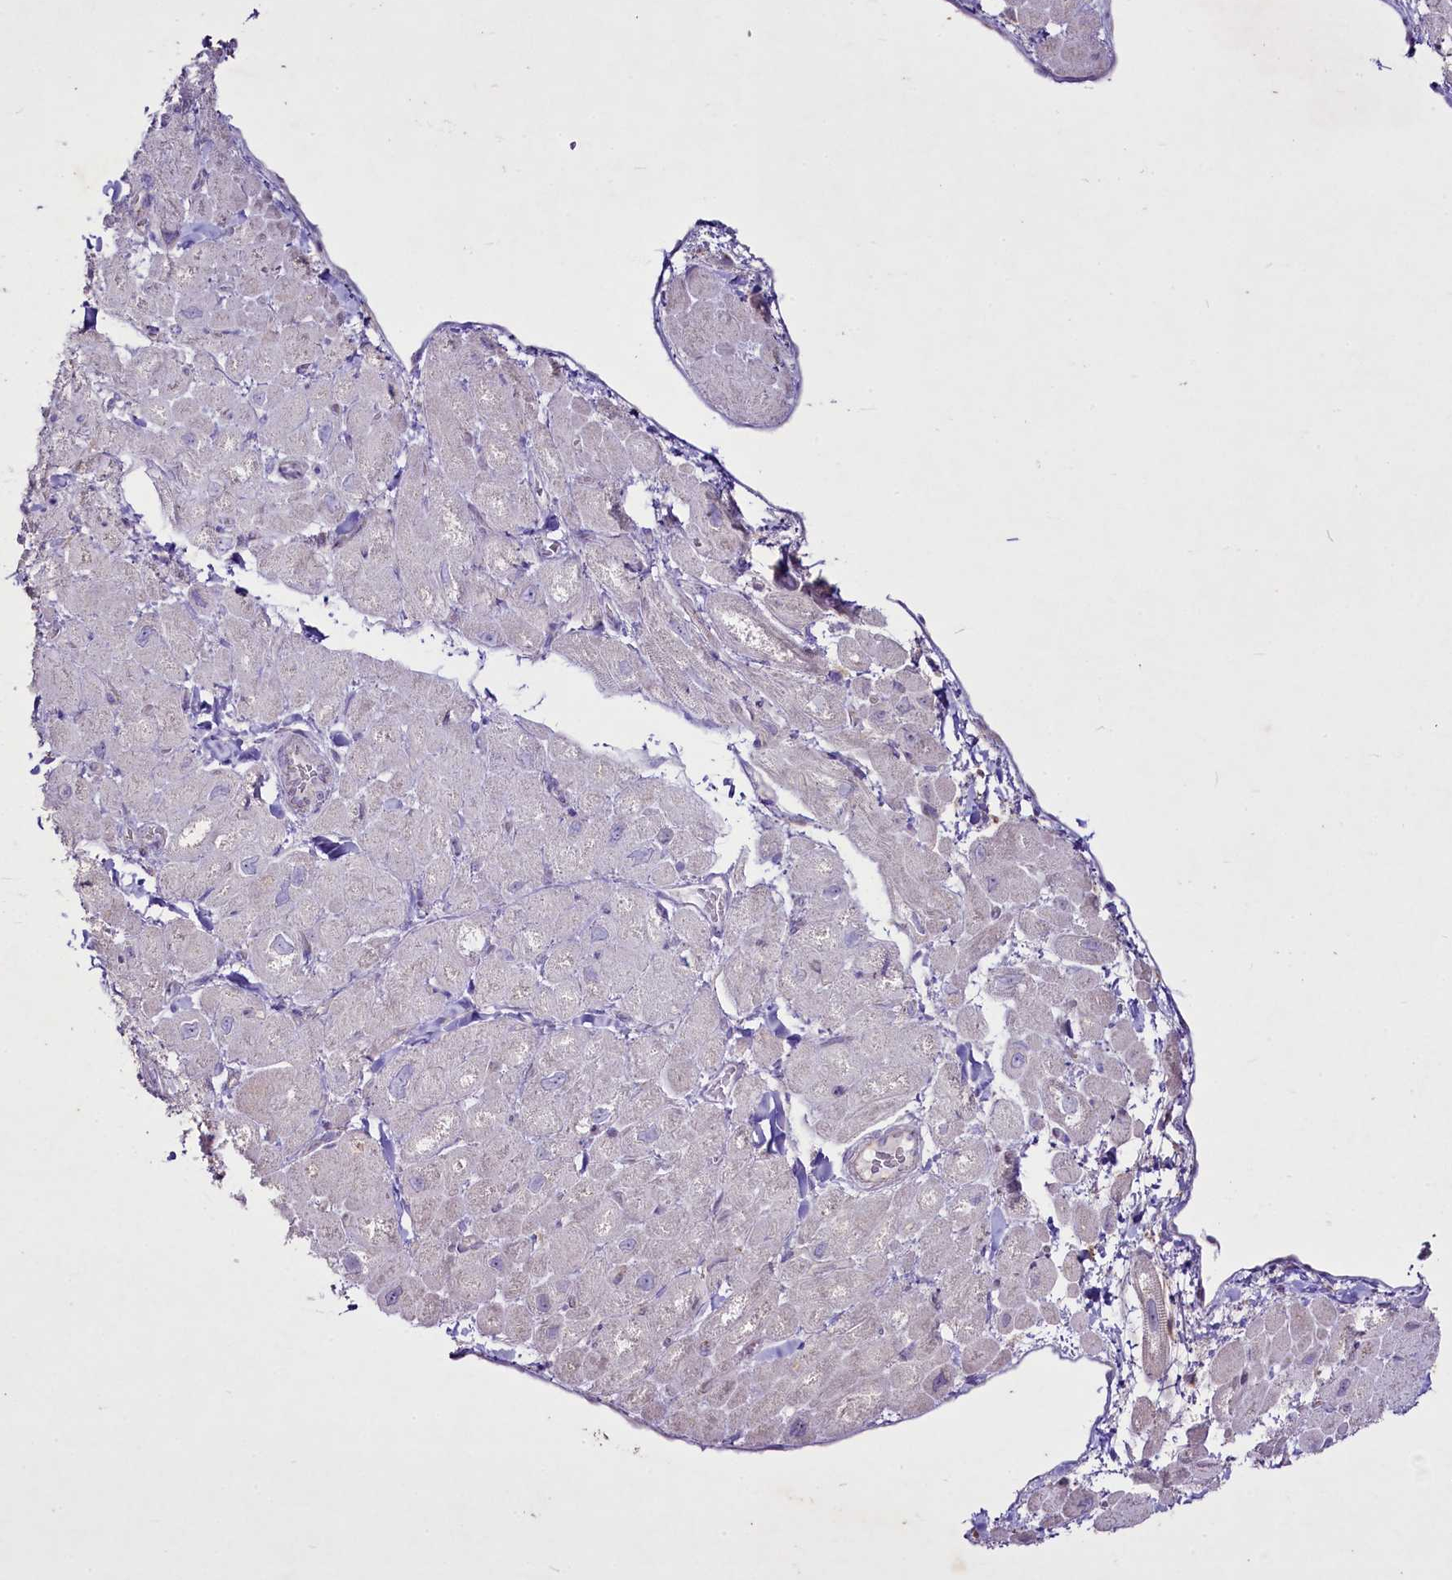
{"staining": {"intensity": "moderate", "quantity": "<25%", "location": "cytoplasmic/membranous"}, "tissue": "heart muscle", "cell_type": "Cardiomyocytes", "image_type": "normal", "snomed": [{"axis": "morphology", "description": "Normal tissue, NOS"}, {"axis": "topography", "description": "Heart"}], "caption": "Human heart muscle stained for a protein (brown) shows moderate cytoplasmic/membranous positive expression in about <25% of cardiomyocytes.", "gene": "FAM209B", "patient": {"sex": "male", "age": 65}}